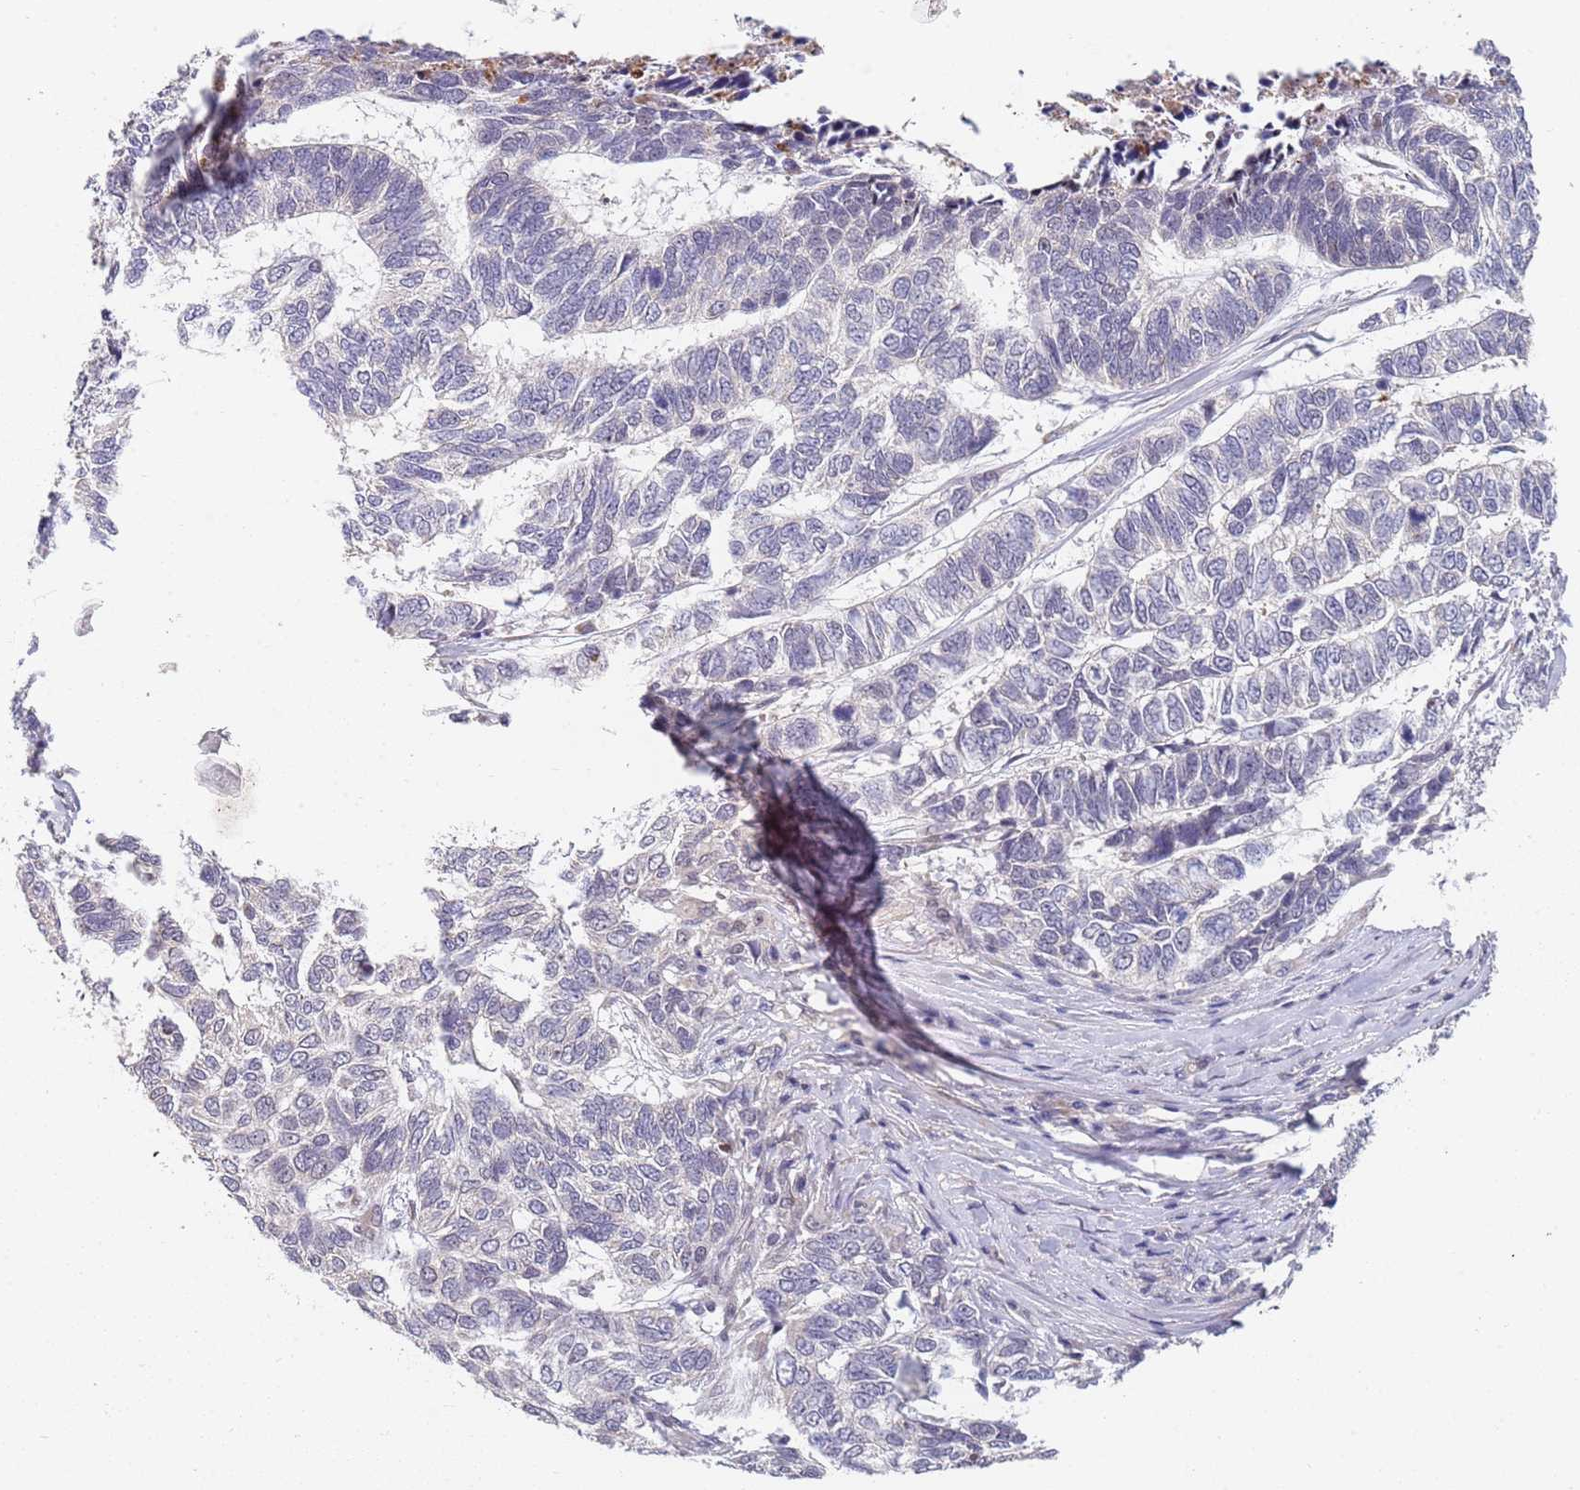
{"staining": {"intensity": "negative", "quantity": "none", "location": "none"}, "tissue": "skin cancer", "cell_type": "Tumor cells", "image_type": "cancer", "snomed": [{"axis": "morphology", "description": "Basal cell carcinoma"}, {"axis": "topography", "description": "Skin"}], "caption": "A micrograph of human skin cancer is negative for staining in tumor cells. Nuclei are stained in blue.", "gene": "B4GALT4", "patient": {"sex": "female", "age": 65}}